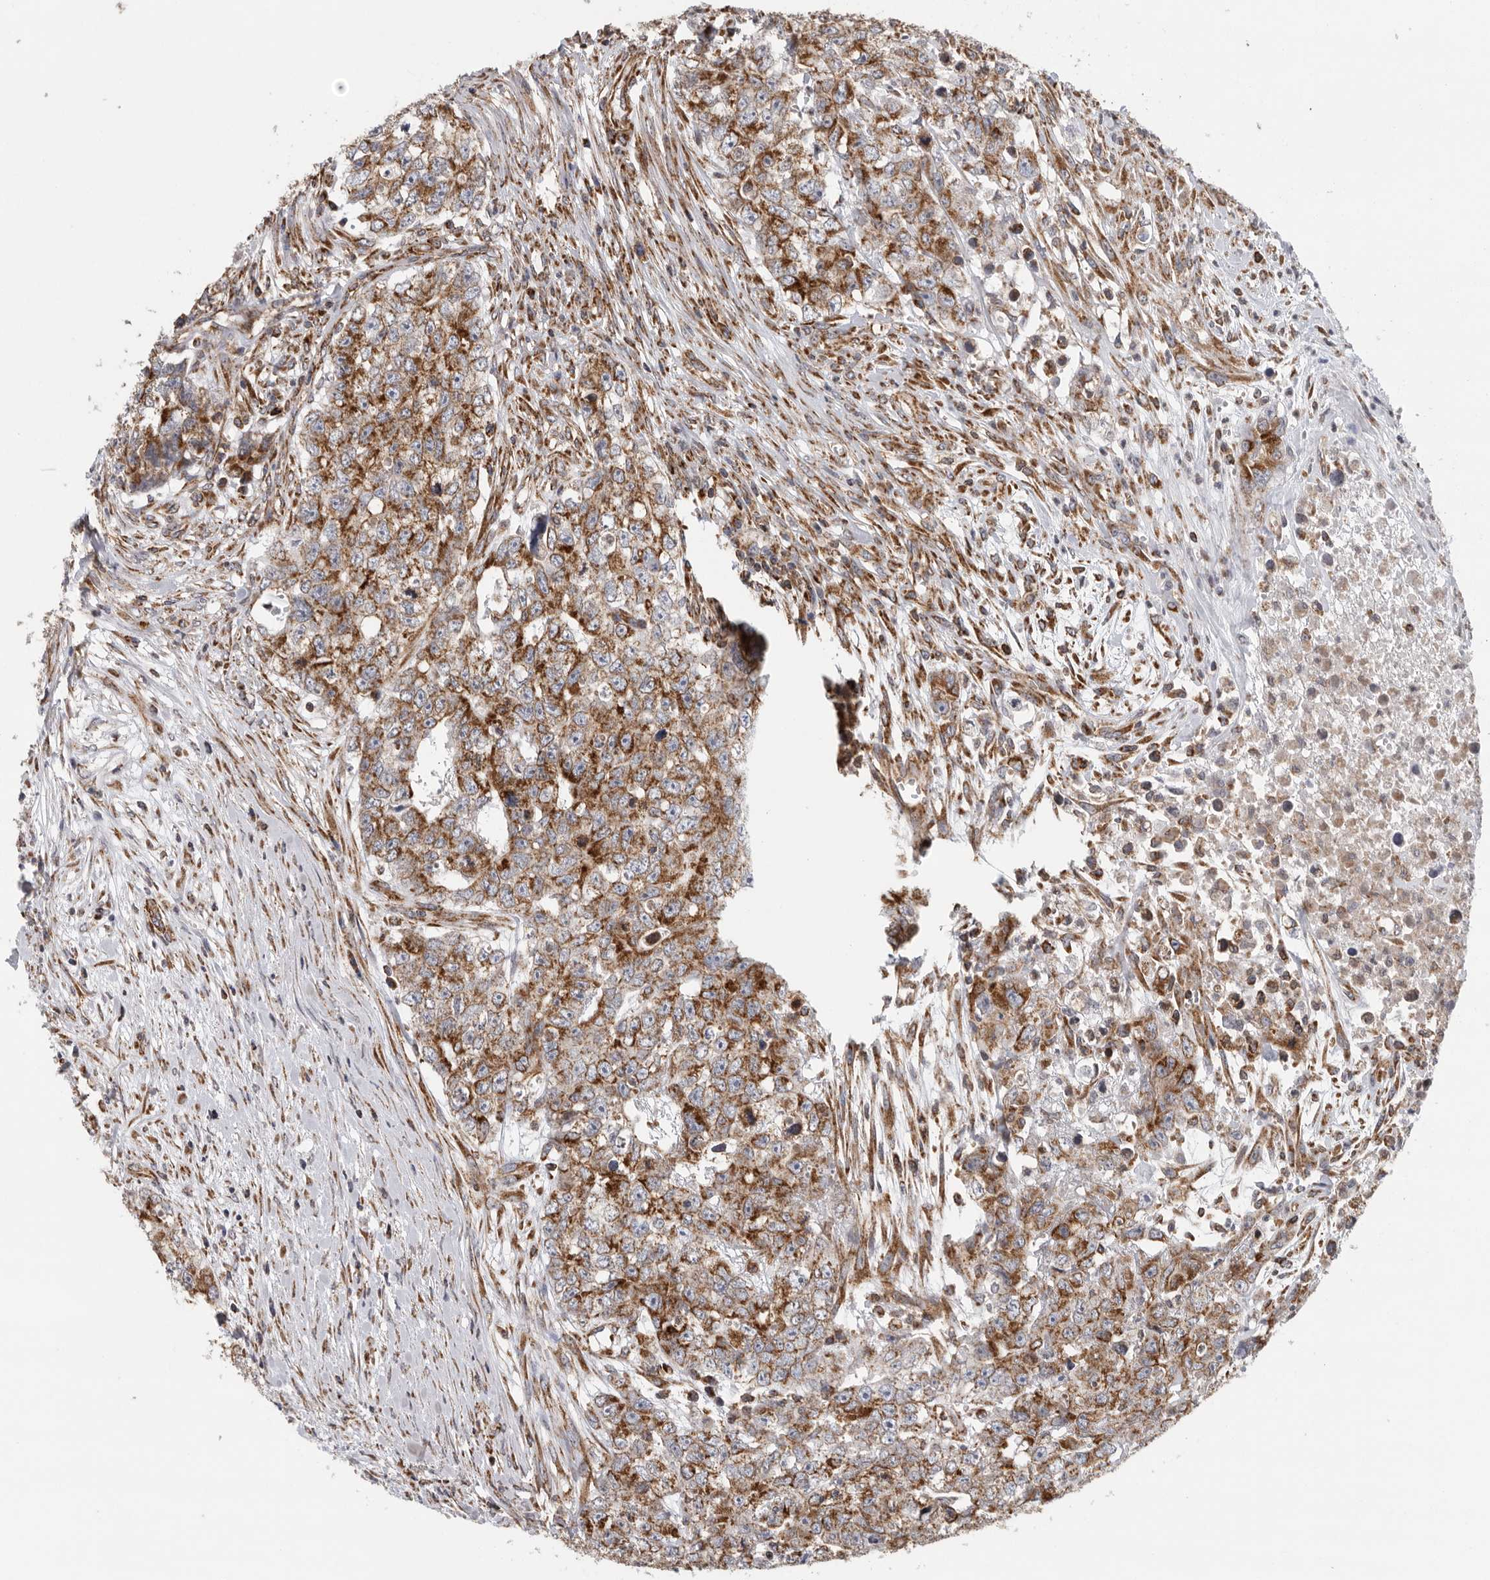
{"staining": {"intensity": "strong", "quantity": ">75%", "location": "cytoplasmic/membranous"}, "tissue": "testis cancer", "cell_type": "Tumor cells", "image_type": "cancer", "snomed": [{"axis": "morphology", "description": "Carcinoma, Embryonal, NOS"}, {"axis": "topography", "description": "Testis"}], "caption": "A histopathology image of human testis cancer (embryonal carcinoma) stained for a protein demonstrates strong cytoplasmic/membranous brown staining in tumor cells.", "gene": "FKBP8", "patient": {"sex": "male", "age": 28}}